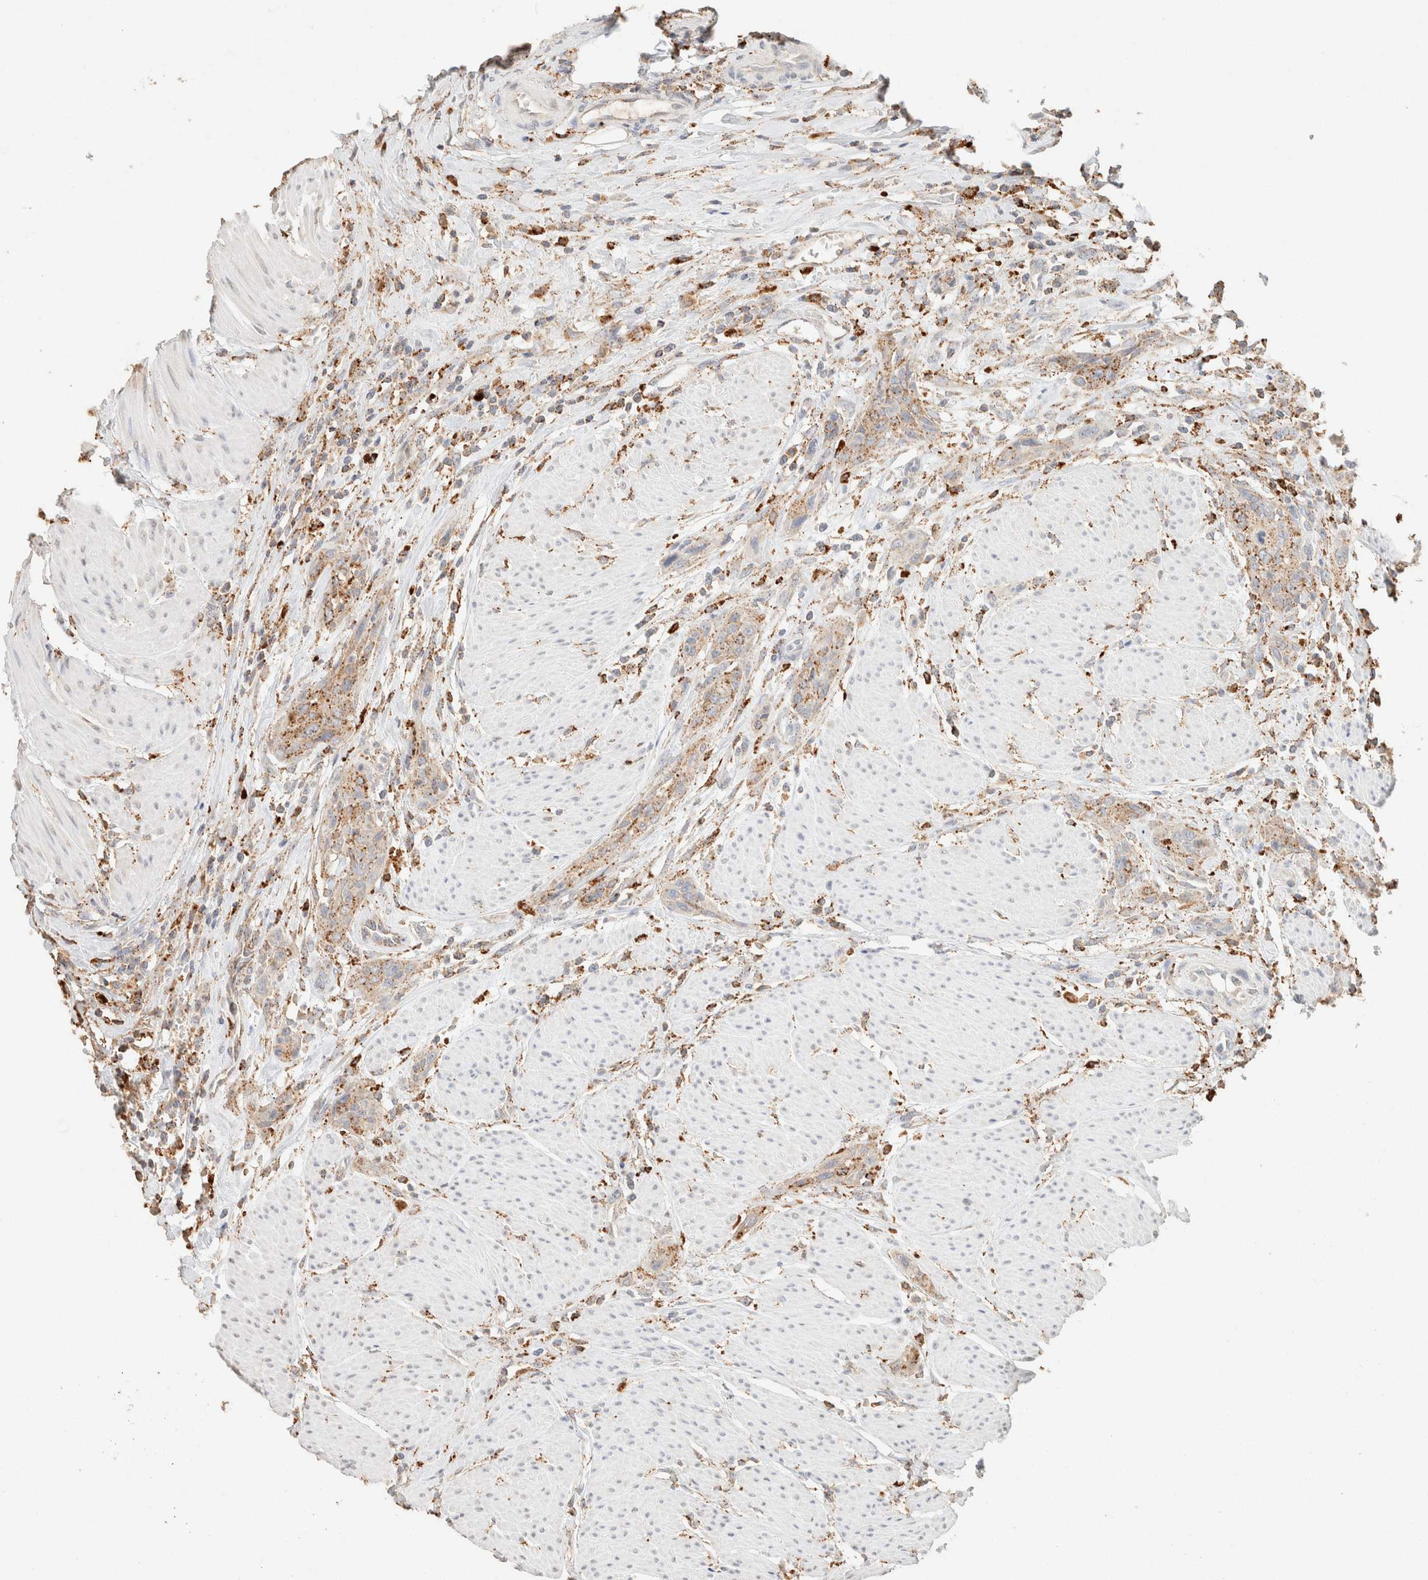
{"staining": {"intensity": "weak", "quantity": ">75%", "location": "cytoplasmic/membranous"}, "tissue": "urothelial cancer", "cell_type": "Tumor cells", "image_type": "cancer", "snomed": [{"axis": "morphology", "description": "Urothelial carcinoma, High grade"}, {"axis": "topography", "description": "Urinary bladder"}], "caption": "Human high-grade urothelial carcinoma stained with a protein marker demonstrates weak staining in tumor cells.", "gene": "CTSC", "patient": {"sex": "male", "age": 35}}